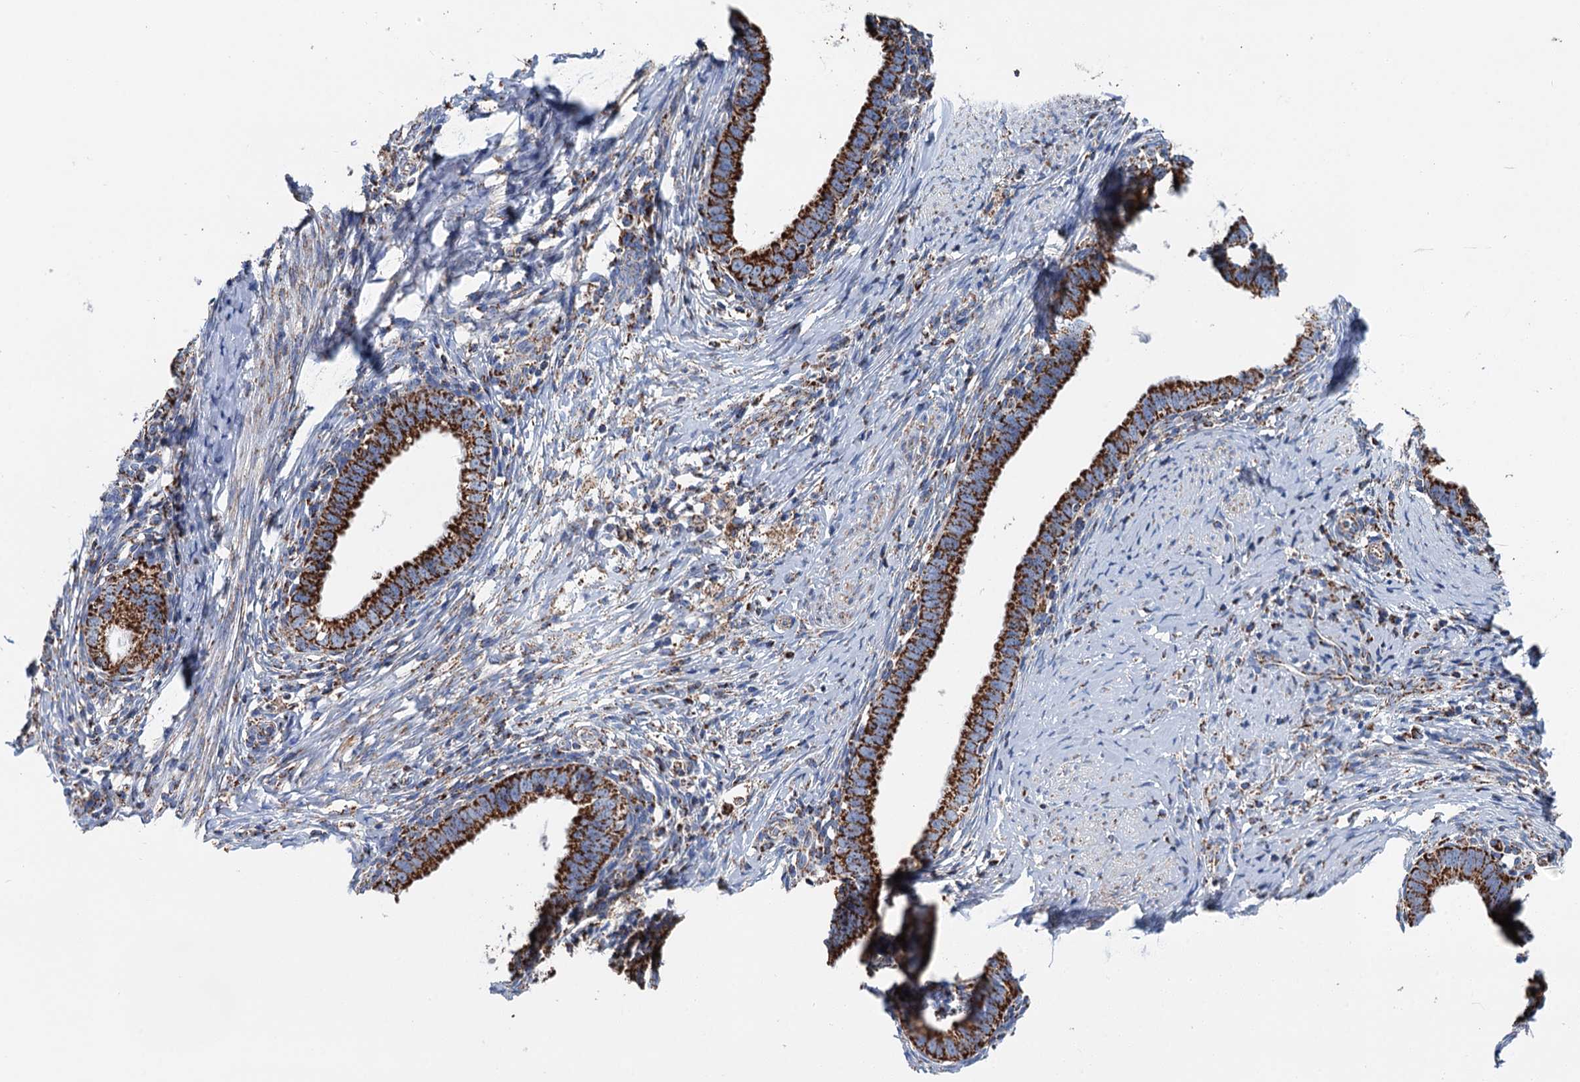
{"staining": {"intensity": "strong", "quantity": ">75%", "location": "cytoplasmic/membranous"}, "tissue": "cervical cancer", "cell_type": "Tumor cells", "image_type": "cancer", "snomed": [{"axis": "morphology", "description": "Adenocarcinoma, NOS"}, {"axis": "topography", "description": "Cervix"}], "caption": "The micrograph exhibits immunohistochemical staining of cervical cancer. There is strong cytoplasmic/membranous expression is seen in approximately >75% of tumor cells. Using DAB (3,3'-diaminobenzidine) (brown) and hematoxylin (blue) stains, captured at high magnification using brightfield microscopy.", "gene": "IVD", "patient": {"sex": "female", "age": 36}}